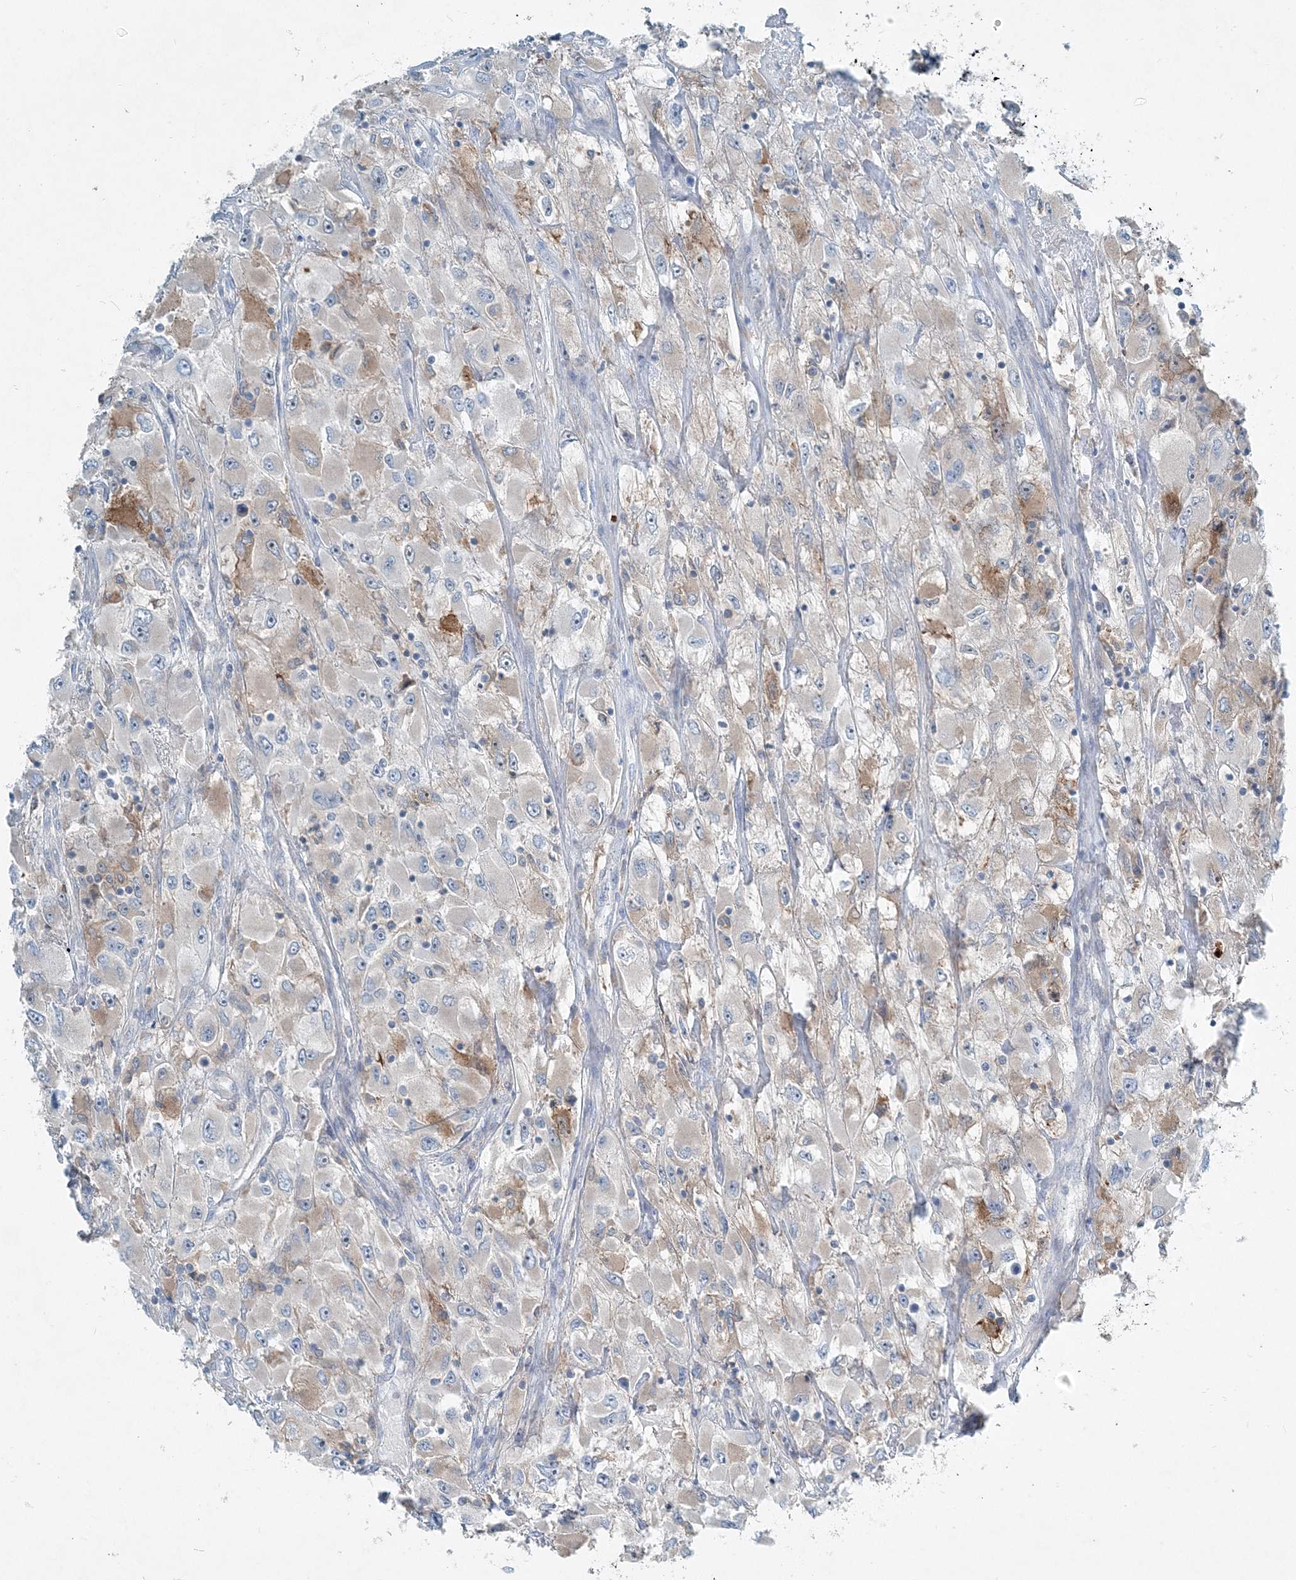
{"staining": {"intensity": "moderate", "quantity": "<25%", "location": "cytoplasmic/membranous"}, "tissue": "renal cancer", "cell_type": "Tumor cells", "image_type": "cancer", "snomed": [{"axis": "morphology", "description": "Adenocarcinoma, NOS"}, {"axis": "topography", "description": "Kidney"}], "caption": "A high-resolution micrograph shows IHC staining of adenocarcinoma (renal), which reveals moderate cytoplasmic/membranous positivity in about <25% of tumor cells.", "gene": "ARMH1", "patient": {"sex": "female", "age": 52}}